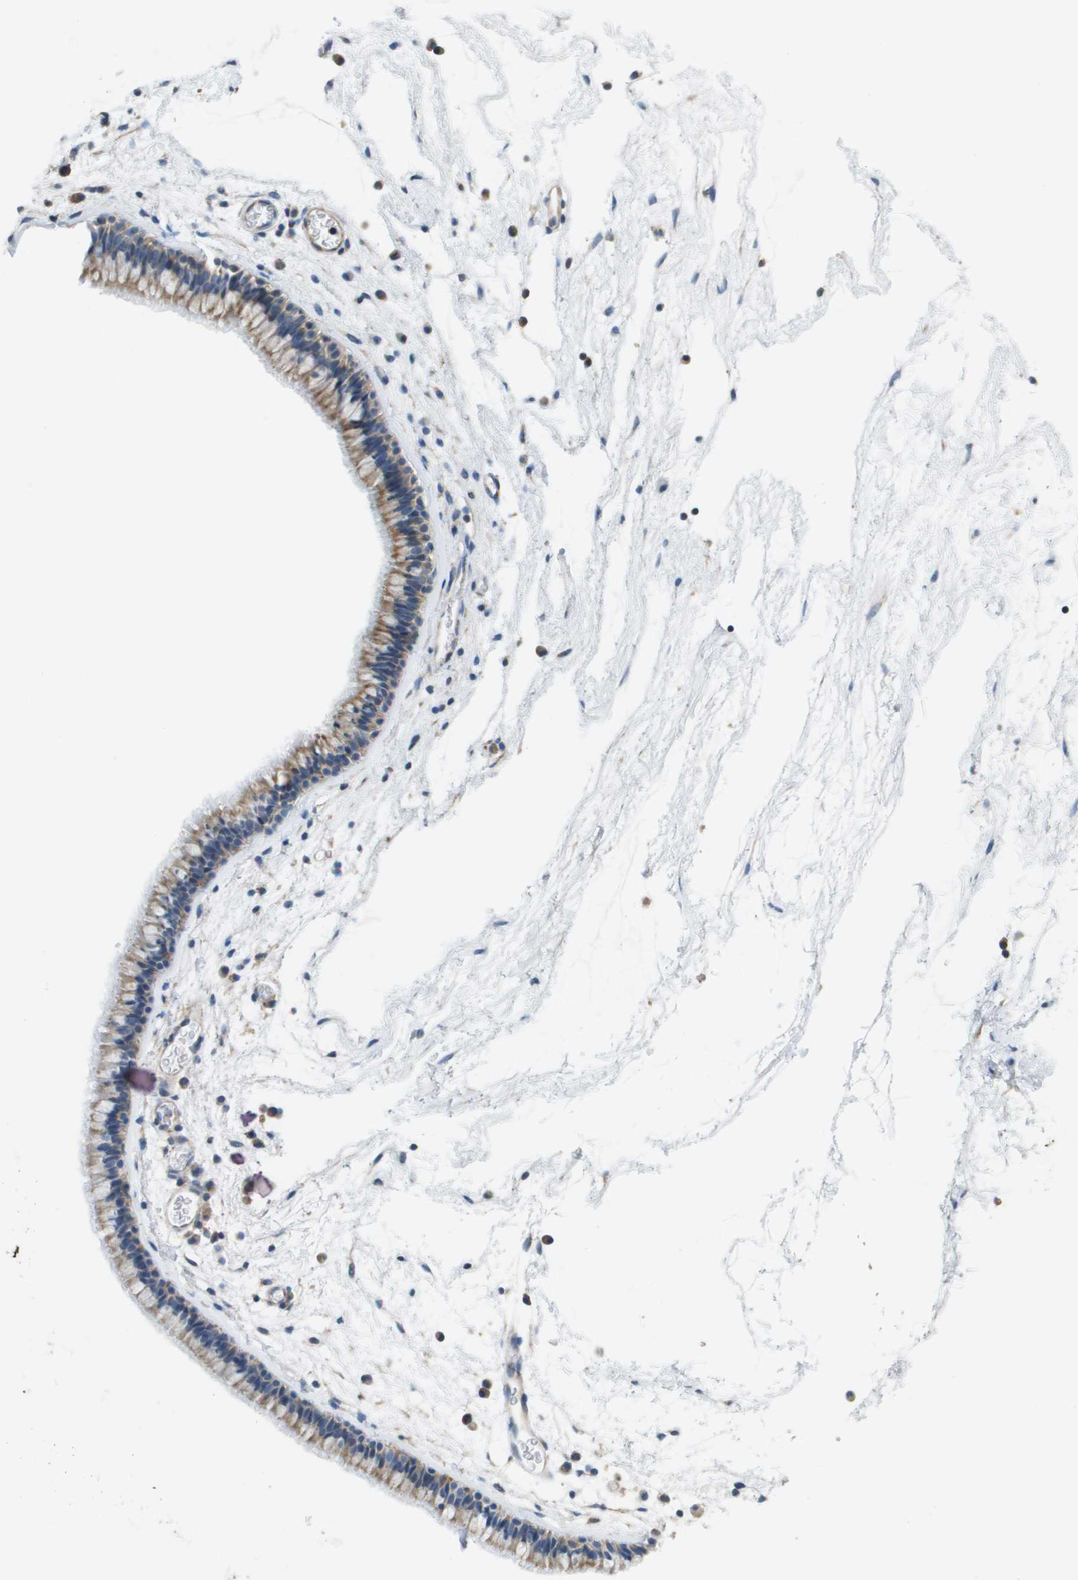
{"staining": {"intensity": "moderate", "quantity": ">75%", "location": "cytoplasmic/membranous"}, "tissue": "nasopharynx", "cell_type": "Respiratory epithelial cells", "image_type": "normal", "snomed": [{"axis": "morphology", "description": "Normal tissue, NOS"}, {"axis": "morphology", "description": "Inflammation, NOS"}, {"axis": "topography", "description": "Nasopharynx"}], "caption": "DAB immunohistochemical staining of unremarkable nasopharynx reveals moderate cytoplasmic/membranous protein positivity in about >75% of respiratory epithelial cells.", "gene": "TAOK3", "patient": {"sex": "male", "age": 48}}